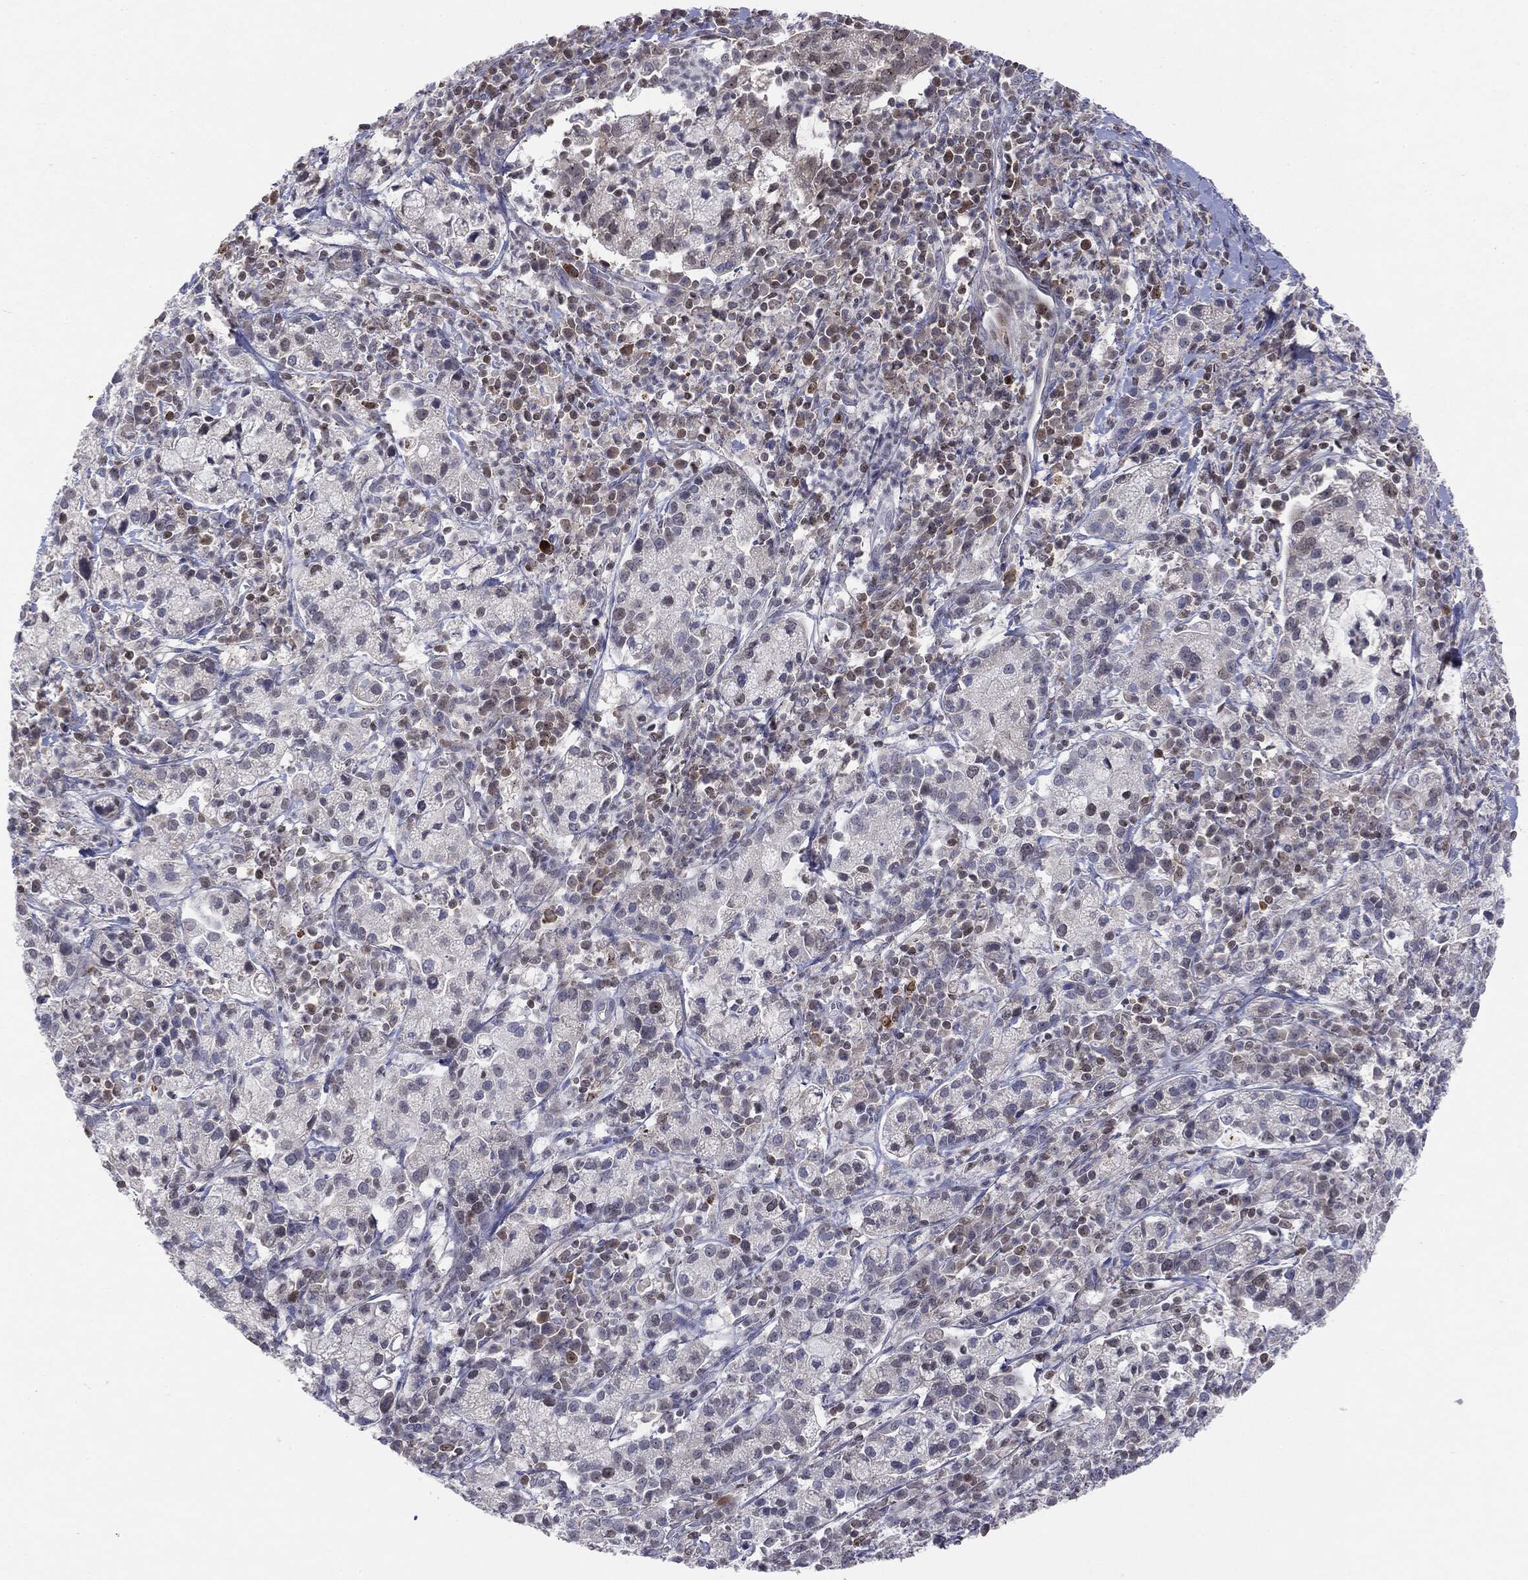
{"staining": {"intensity": "negative", "quantity": "none", "location": "none"}, "tissue": "cervical cancer", "cell_type": "Tumor cells", "image_type": "cancer", "snomed": [{"axis": "morphology", "description": "Normal tissue, NOS"}, {"axis": "morphology", "description": "Adenocarcinoma, NOS"}, {"axis": "topography", "description": "Cervix"}], "caption": "This is an immunohistochemistry image of human adenocarcinoma (cervical). There is no staining in tumor cells.", "gene": "KIF2C", "patient": {"sex": "female", "age": 44}}